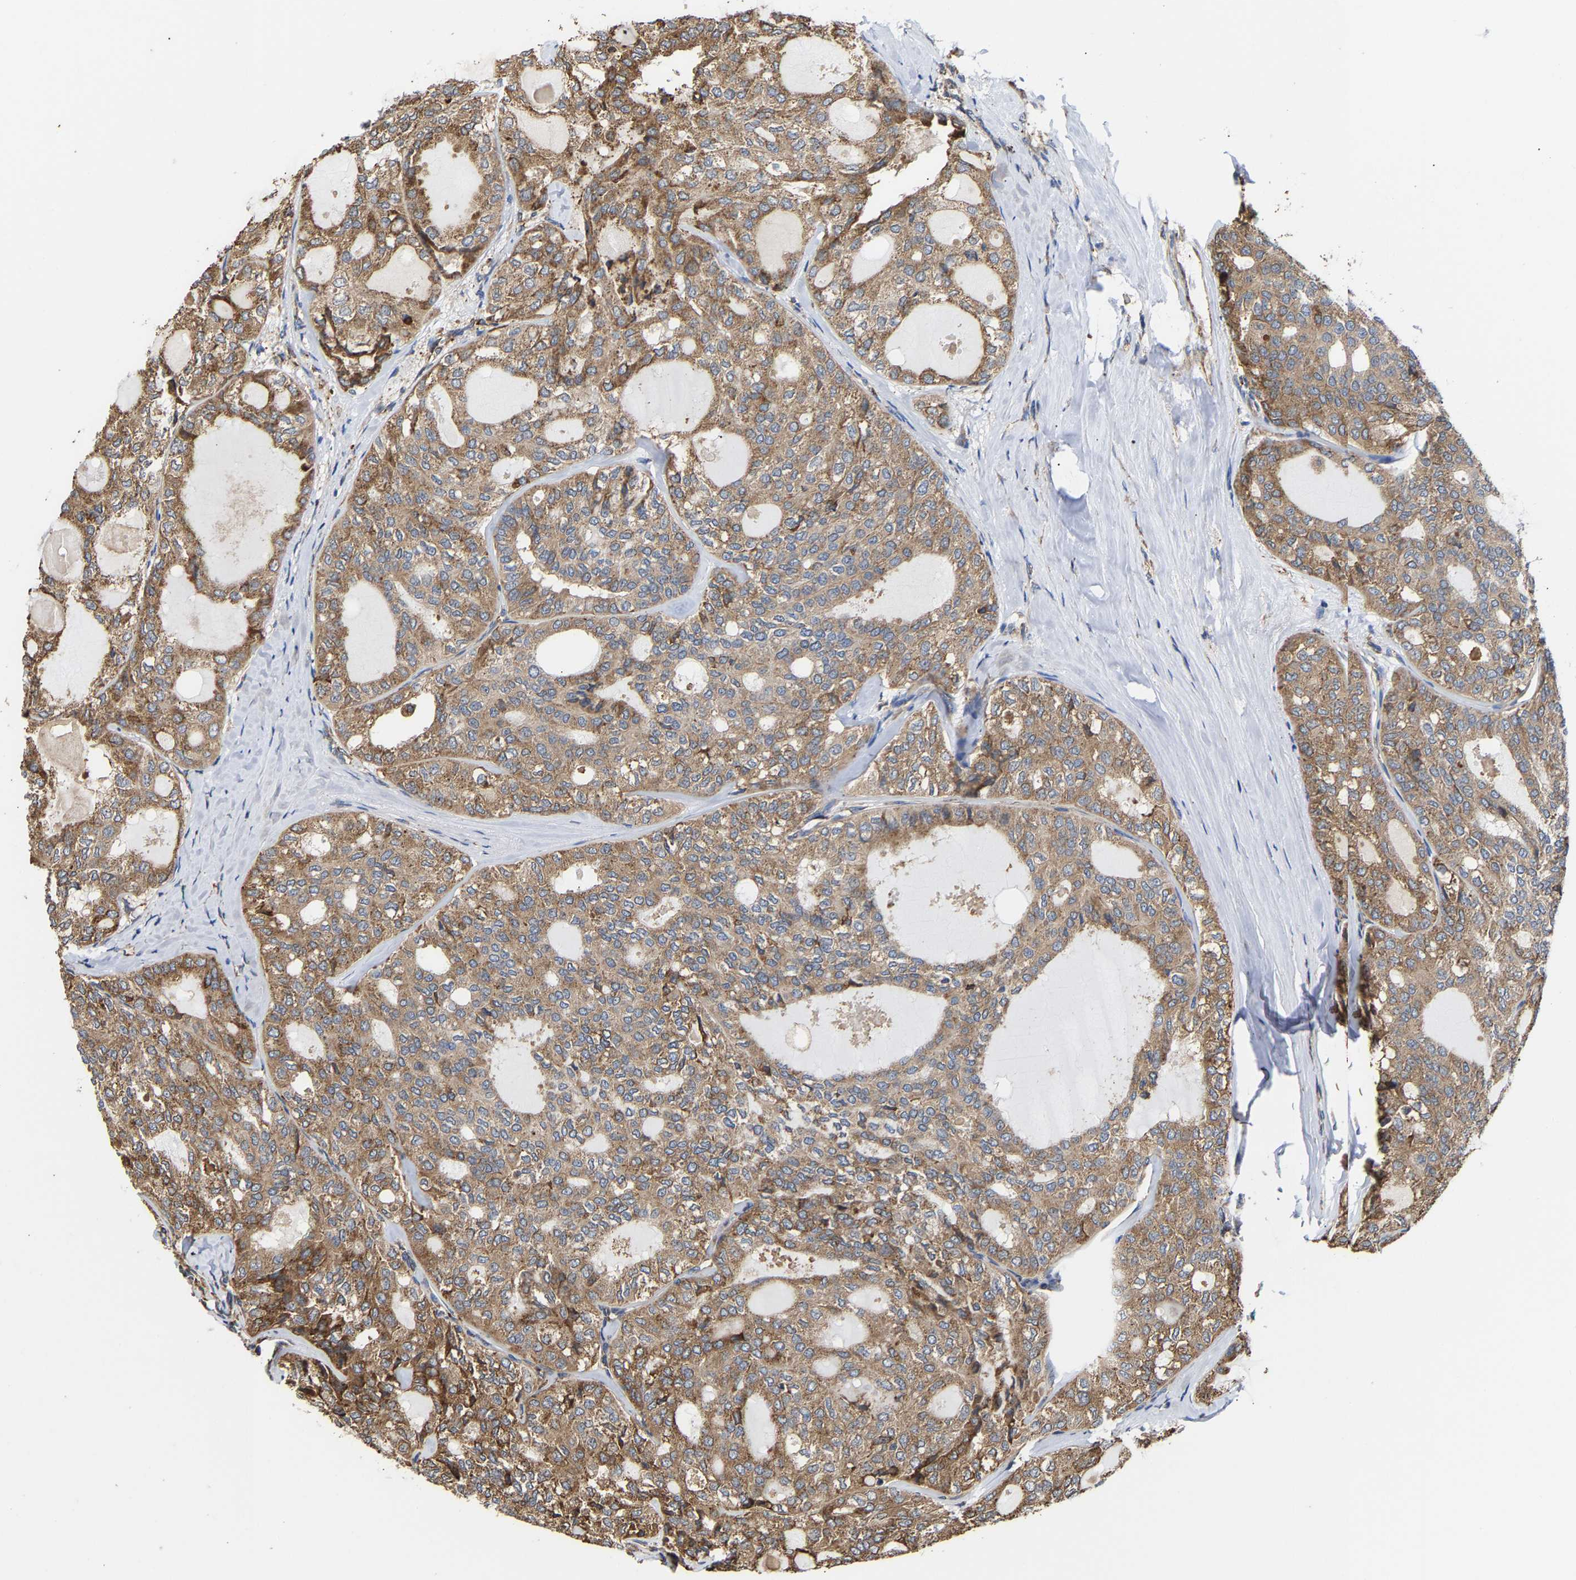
{"staining": {"intensity": "moderate", "quantity": ">75%", "location": "cytoplasmic/membranous"}, "tissue": "thyroid cancer", "cell_type": "Tumor cells", "image_type": "cancer", "snomed": [{"axis": "morphology", "description": "Follicular adenoma carcinoma, NOS"}, {"axis": "topography", "description": "Thyroid gland"}], "caption": "About >75% of tumor cells in human thyroid cancer reveal moderate cytoplasmic/membranous protein expression as visualized by brown immunohistochemical staining.", "gene": "ARAP1", "patient": {"sex": "male", "age": 75}}